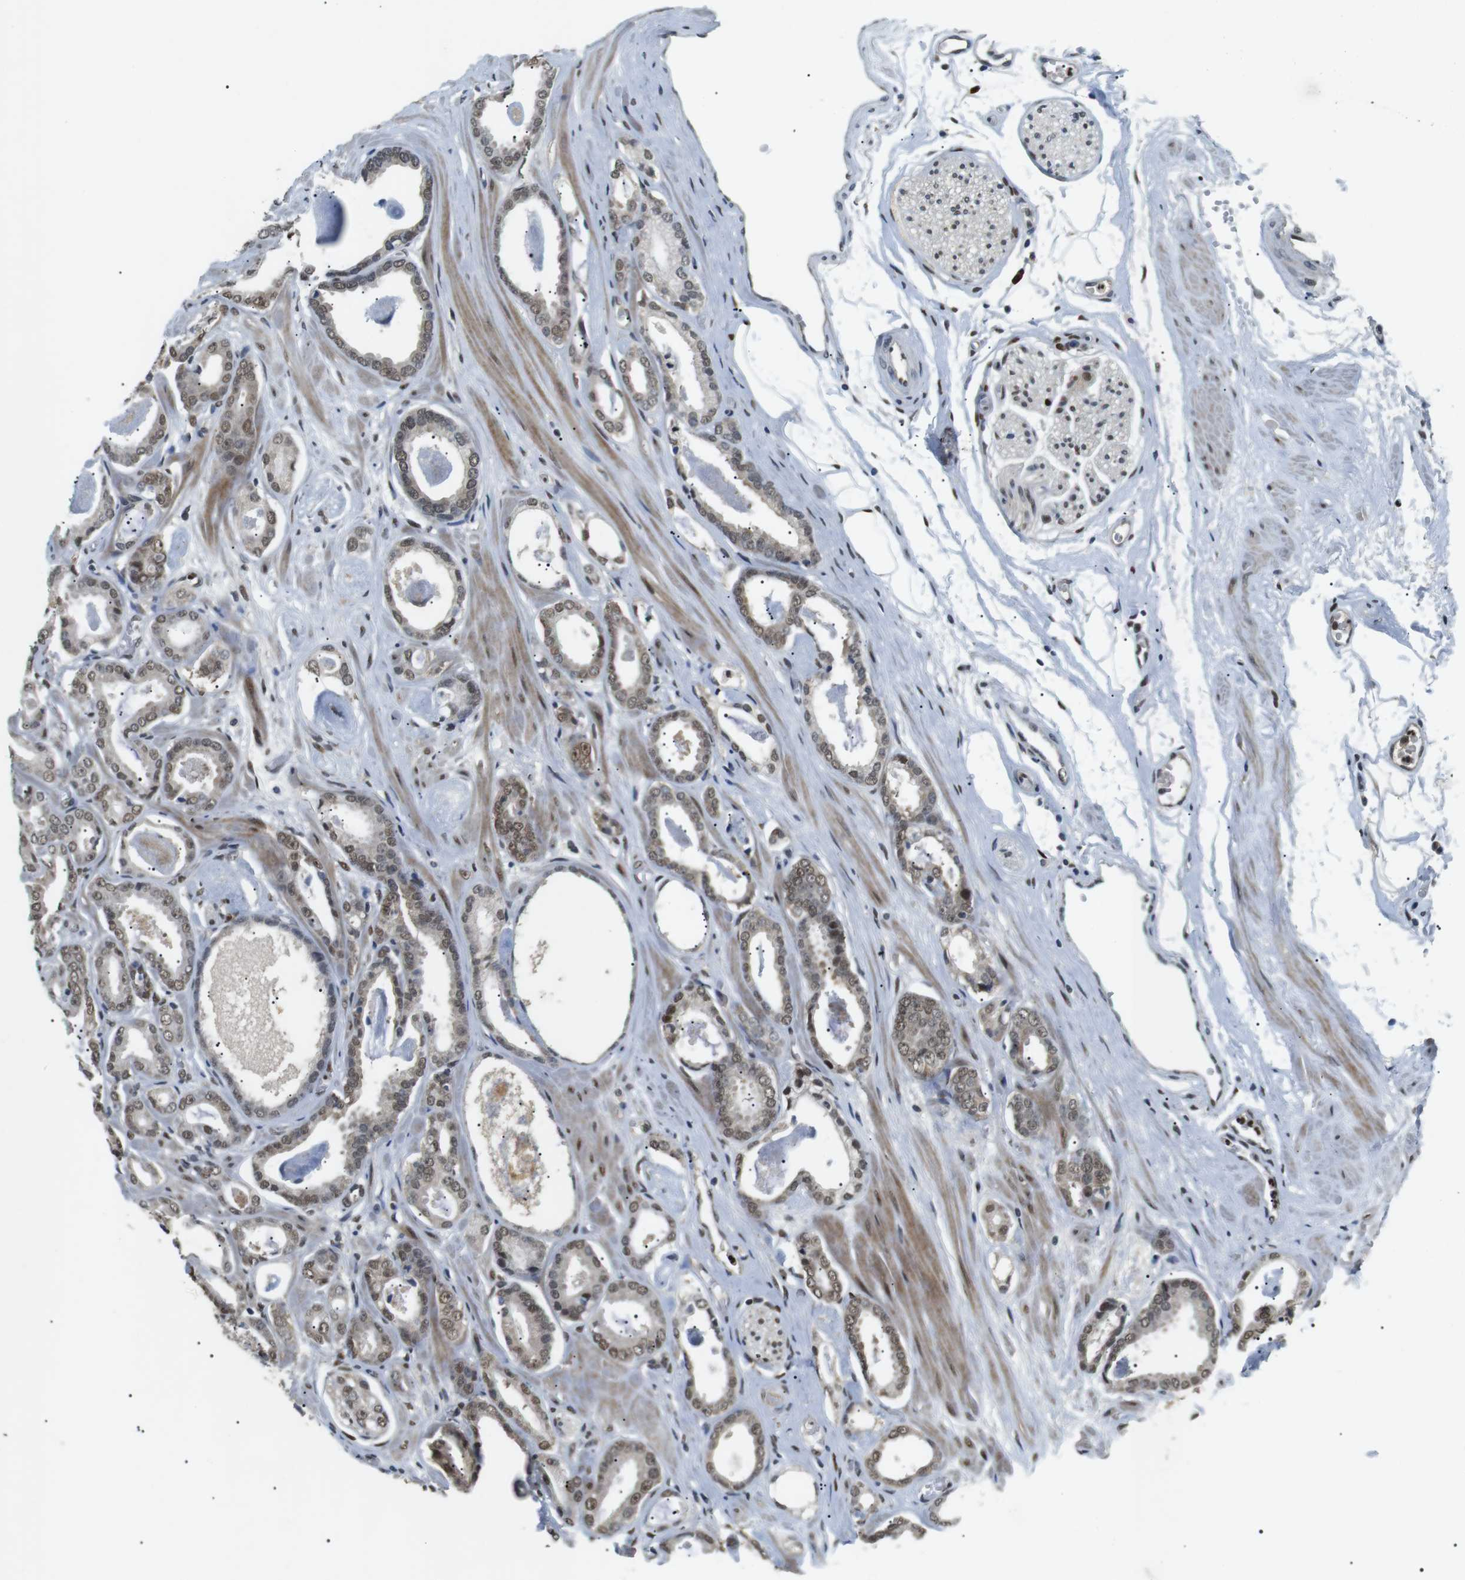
{"staining": {"intensity": "moderate", "quantity": ">75%", "location": "nuclear"}, "tissue": "prostate cancer", "cell_type": "Tumor cells", "image_type": "cancer", "snomed": [{"axis": "morphology", "description": "Adenocarcinoma, Low grade"}, {"axis": "topography", "description": "Prostate"}], "caption": "DAB immunohistochemical staining of prostate low-grade adenocarcinoma shows moderate nuclear protein staining in approximately >75% of tumor cells.", "gene": "ORAI3", "patient": {"sex": "male", "age": 53}}